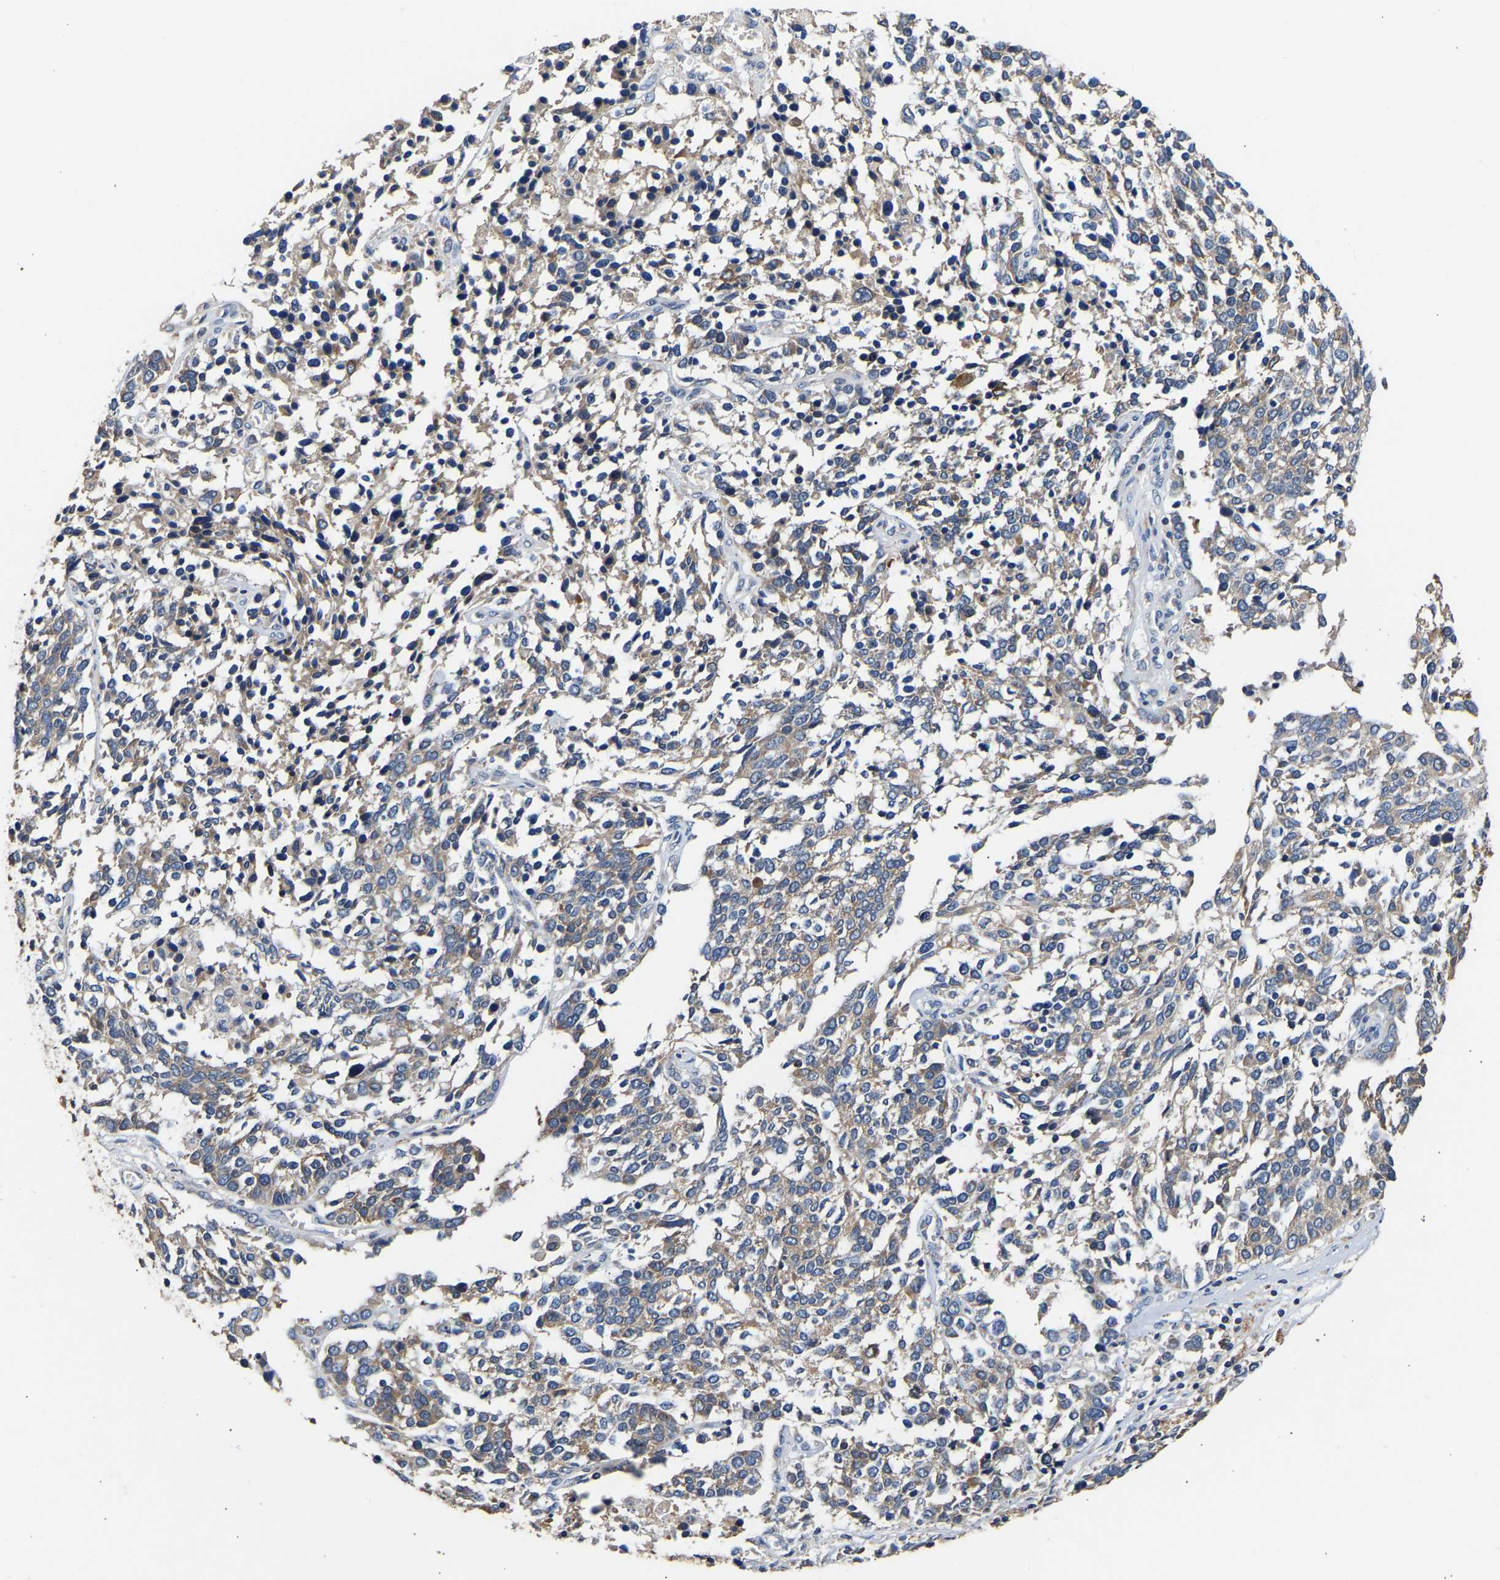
{"staining": {"intensity": "weak", "quantity": "25%-75%", "location": "cytoplasmic/membranous"}, "tissue": "ovarian cancer", "cell_type": "Tumor cells", "image_type": "cancer", "snomed": [{"axis": "morphology", "description": "Cystadenocarcinoma, serous, NOS"}, {"axis": "topography", "description": "Ovary"}], "caption": "Immunohistochemistry (IHC) staining of ovarian serous cystadenocarcinoma, which reveals low levels of weak cytoplasmic/membranous positivity in approximately 25%-75% of tumor cells indicating weak cytoplasmic/membranous protein positivity. The staining was performed using DAB (3,3'-diaminobenzidine) (brown) for protein detection and nuclei were counterstained in hematoxylin (blue).", "gene": "LRBA", "patient": {"sex": "female", "age": 44}}